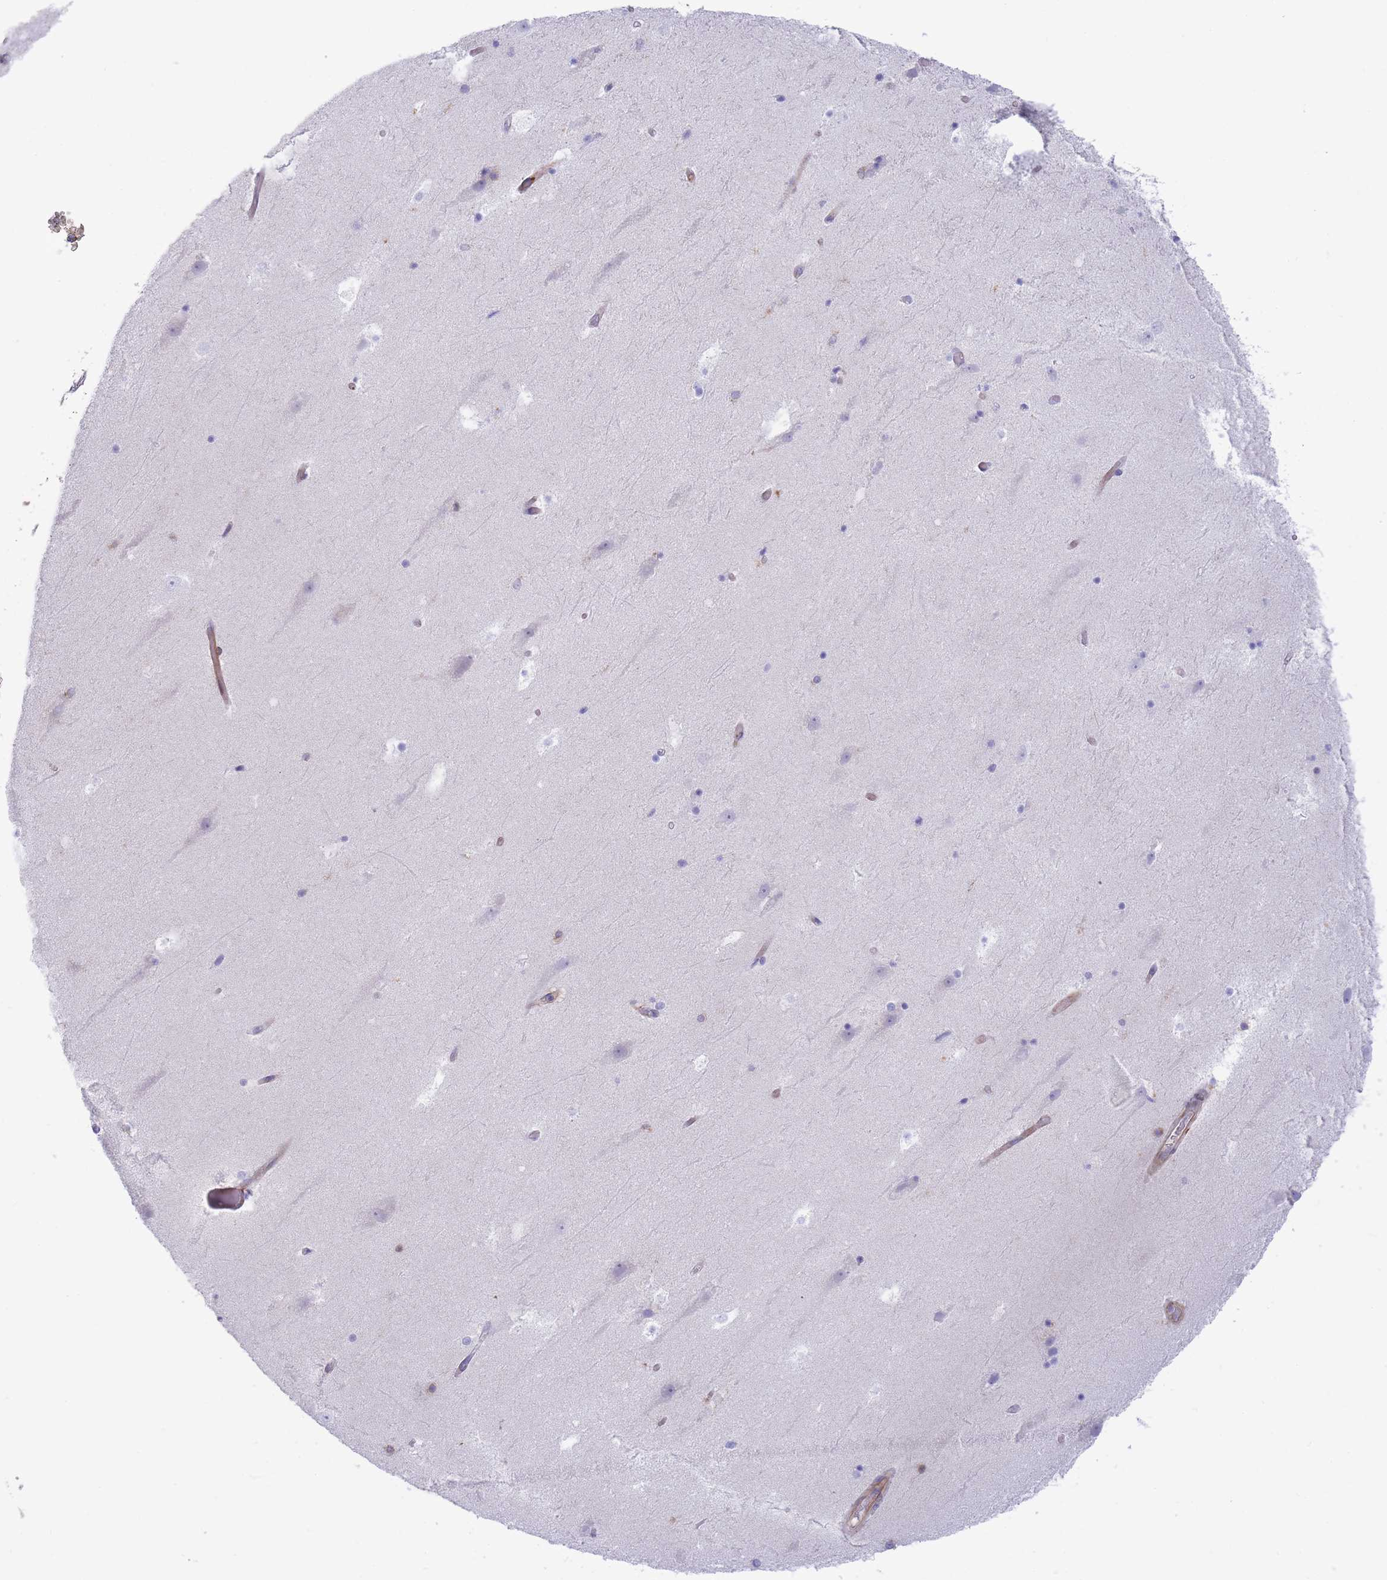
{"staining": {"intensity": "negative", "quantity": "none", "location": "none"}, "tissue": "hippocampus", "cell_type": "Glial cells", "image_type": "normal", "snomed": [{"axis": "morphology", "description": "Normal tissue, NOS"}, {"axis": "topography", "description": "Hippocampus"}], "caption": "This is an immunohistochemistry (IHC) histopathology image of unremarkable hippocampus. There is no staining in glial cells.", "gene": "FBN3", "patient": {"sex": "female", "age": 52}}